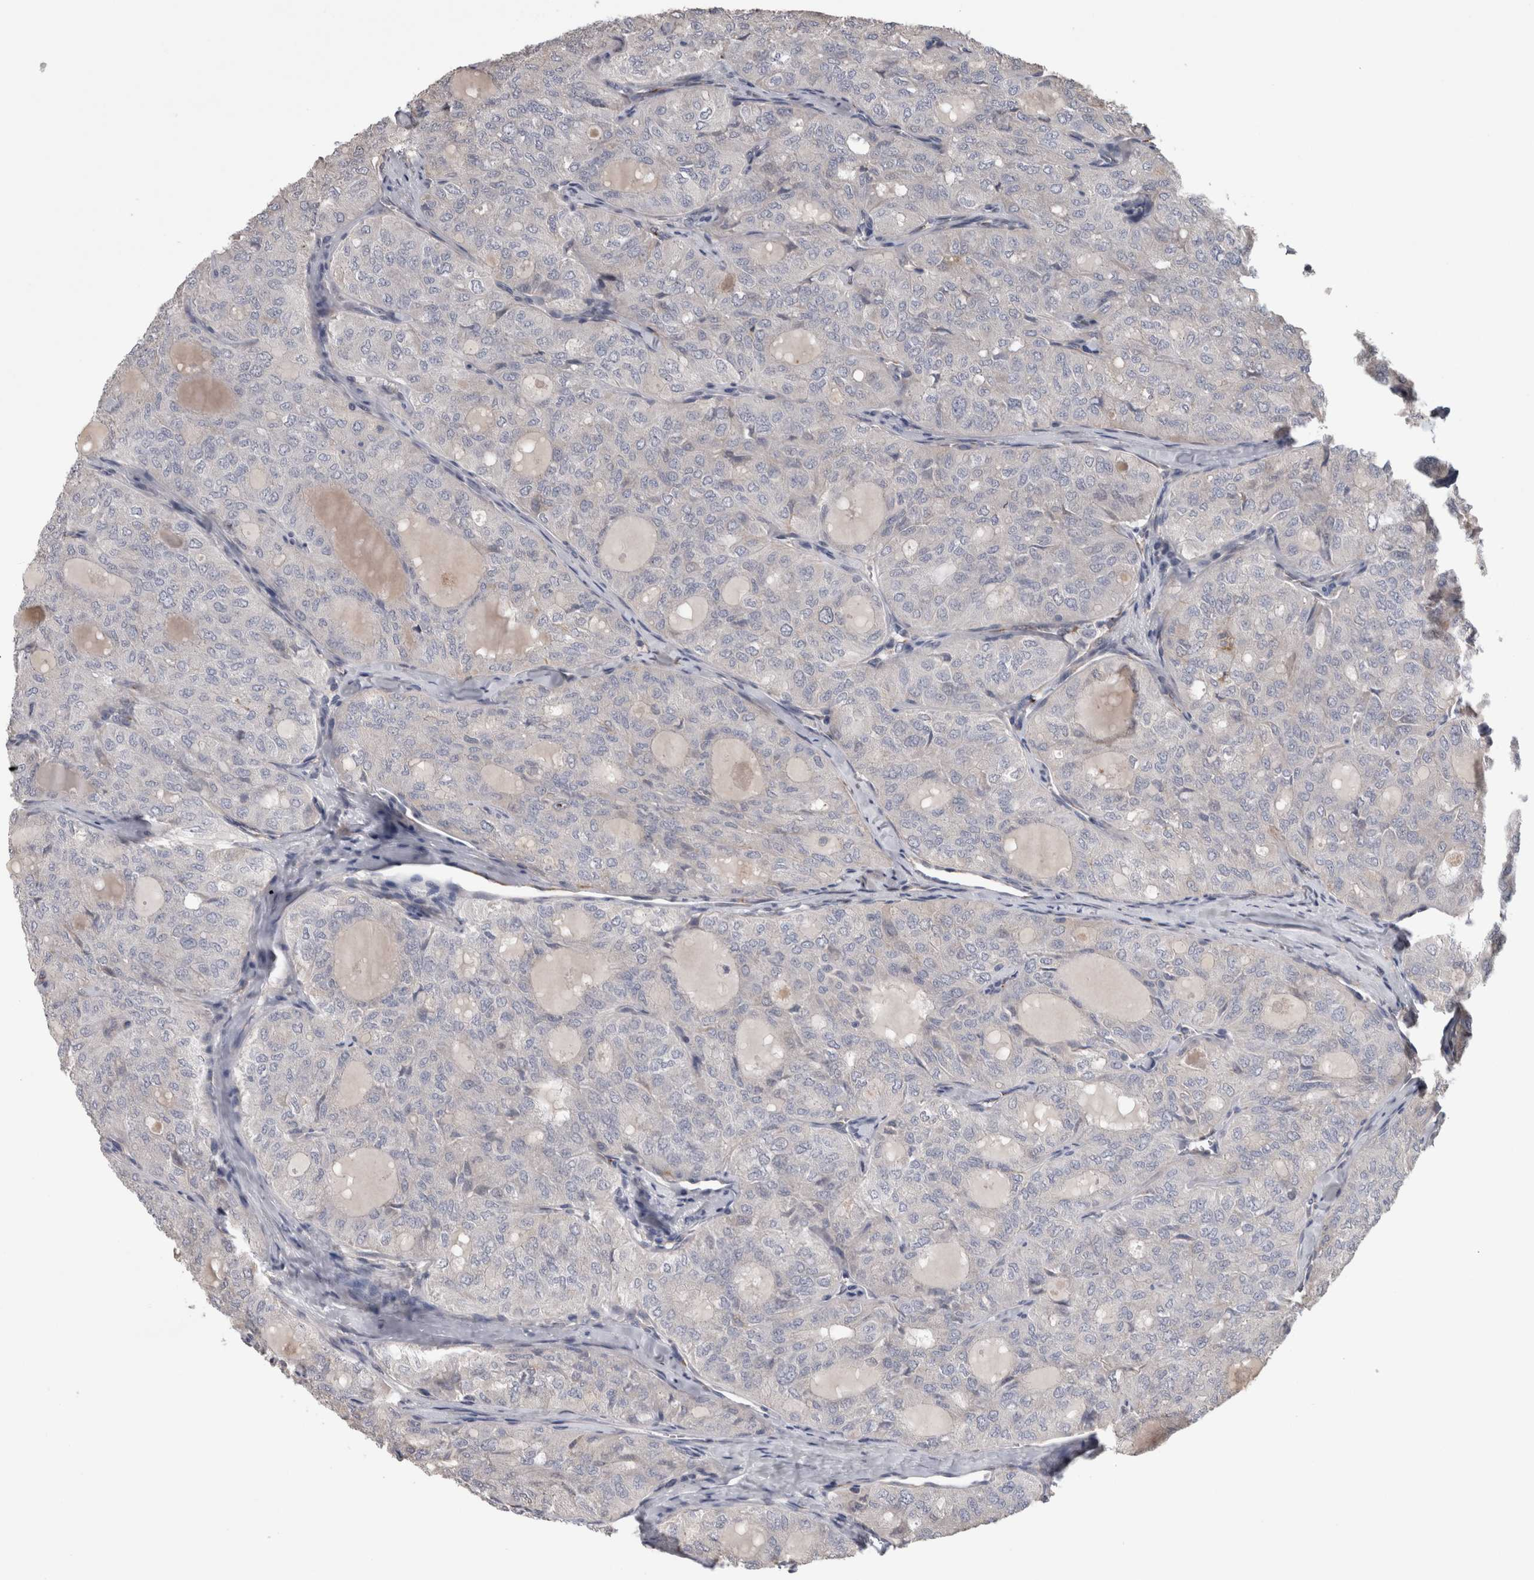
{"staining": {"intensity": "negative", "quantity": "none", "location": "none"}, "tissue": "thyroid cancer", "cell_type": "Tumor cells", "image_type": "cancer", "snomed": [{"axis": "morphology", "description": "Follicular adenoma carcinoma, NOS"}, {"axis": "topography", "description": "Thyroid gland"}], "caption": "A high-resolution histopathology image shows immunohistochemistry staining of thyroid cancer (follicular adenoma carcinoma), which displays no significant staining in tumor cells. (DAB (3,3'-diaminobenzidine) immunohistochemistry (IHC), high magnification).", "gene": "STC1", "patient": {"sex": "male", "age": 75}}